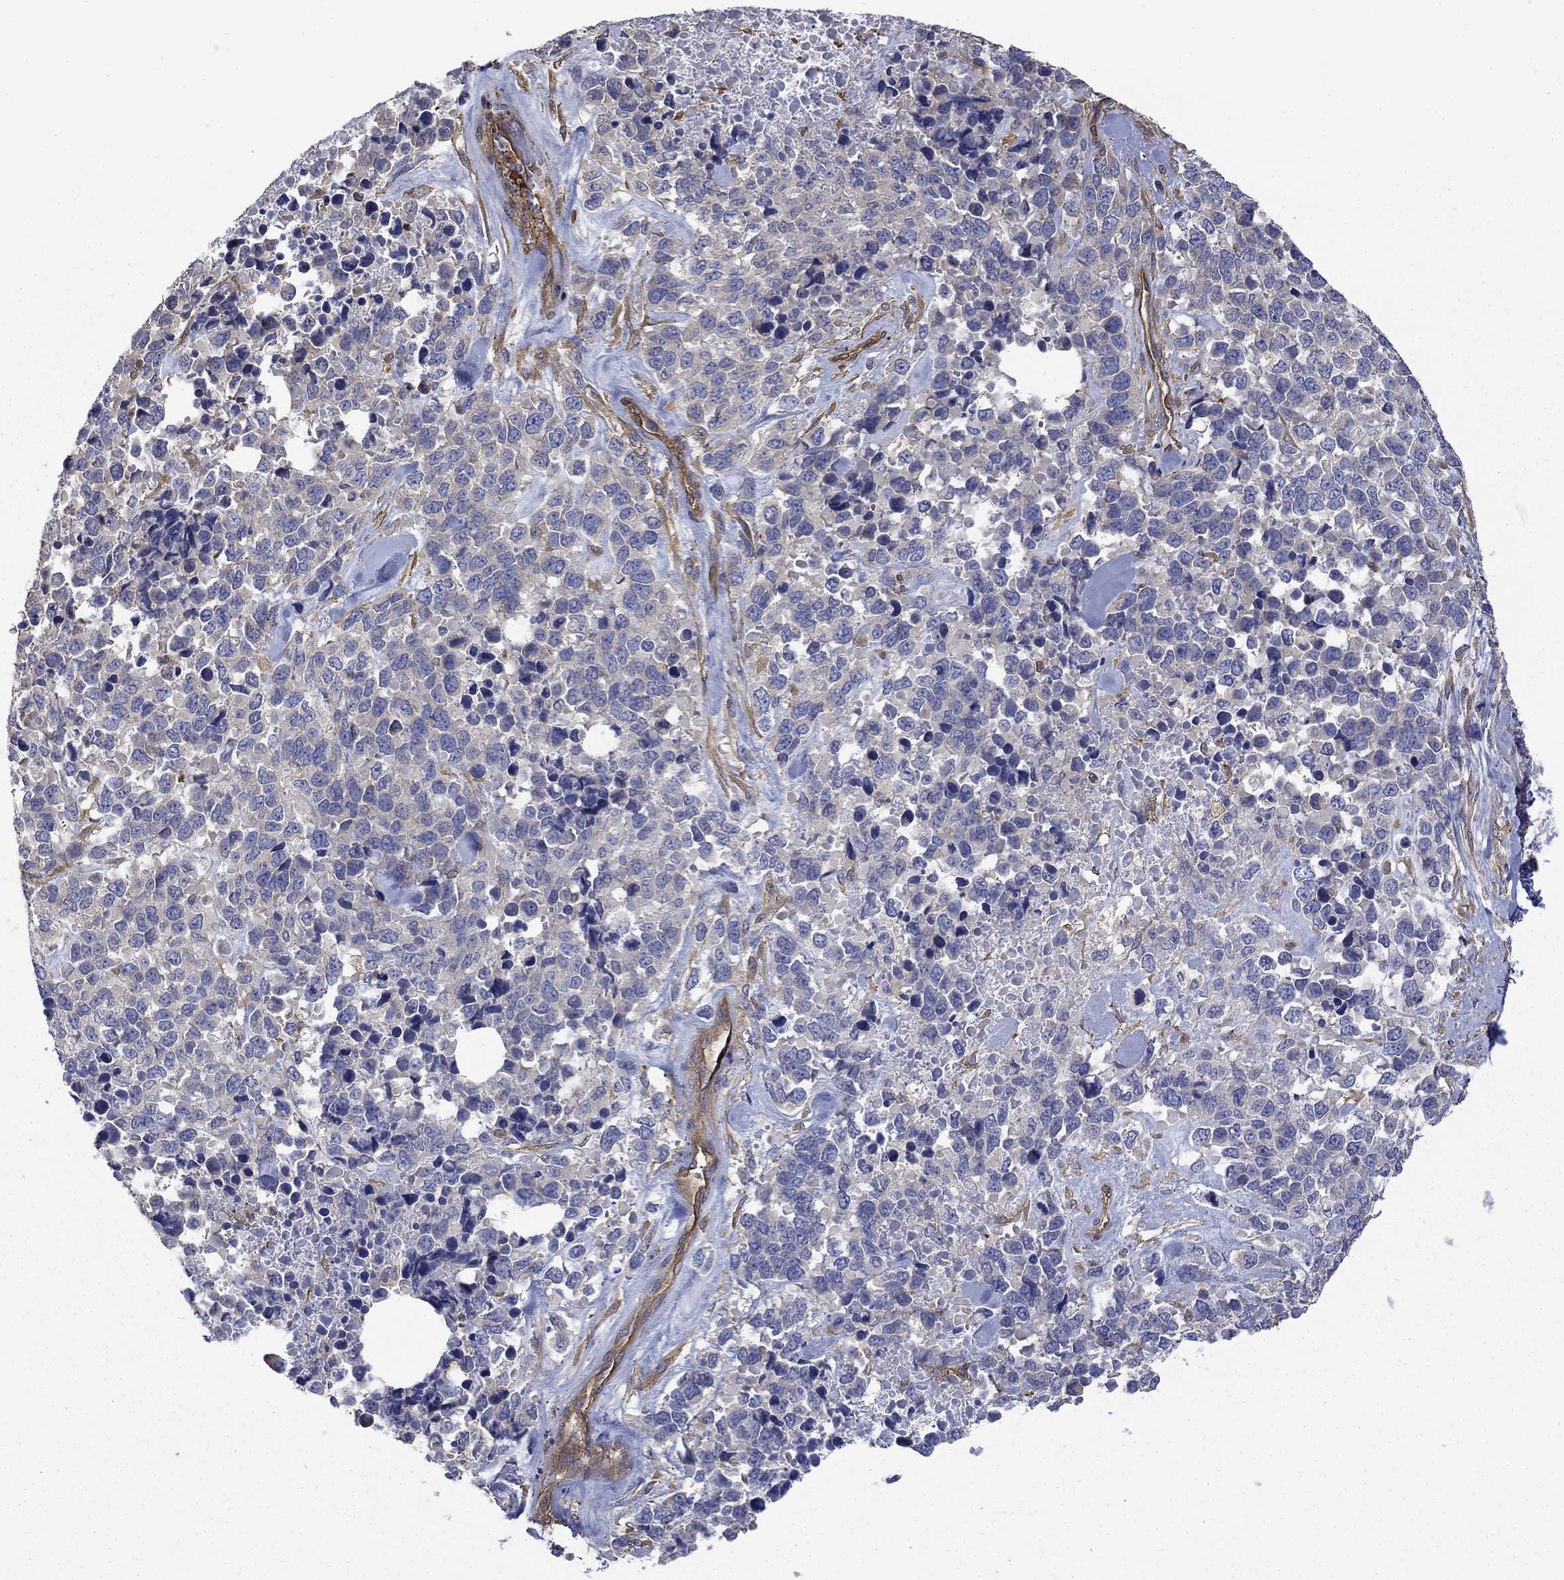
{"staining": {"intensity": "negative", "quantity": "none", "location": "none"}, "tissue": "melanoma", "cell_type": "Tumor cells", "image_type": "cancer", "snomed": [{"axis": "morphology", "description": "Malignant melanoma, Metastatic site"}, {"axis": "topography", "description": "Skin"}], "caption": "Tumor cells are negative for protein expression in human malignant melanoma (metastatic site). (Brightfield microscopy of DAB IHC at high magnification).", "gene": "DPYSL2", "patient": {"sex": "male", "age": 84}}